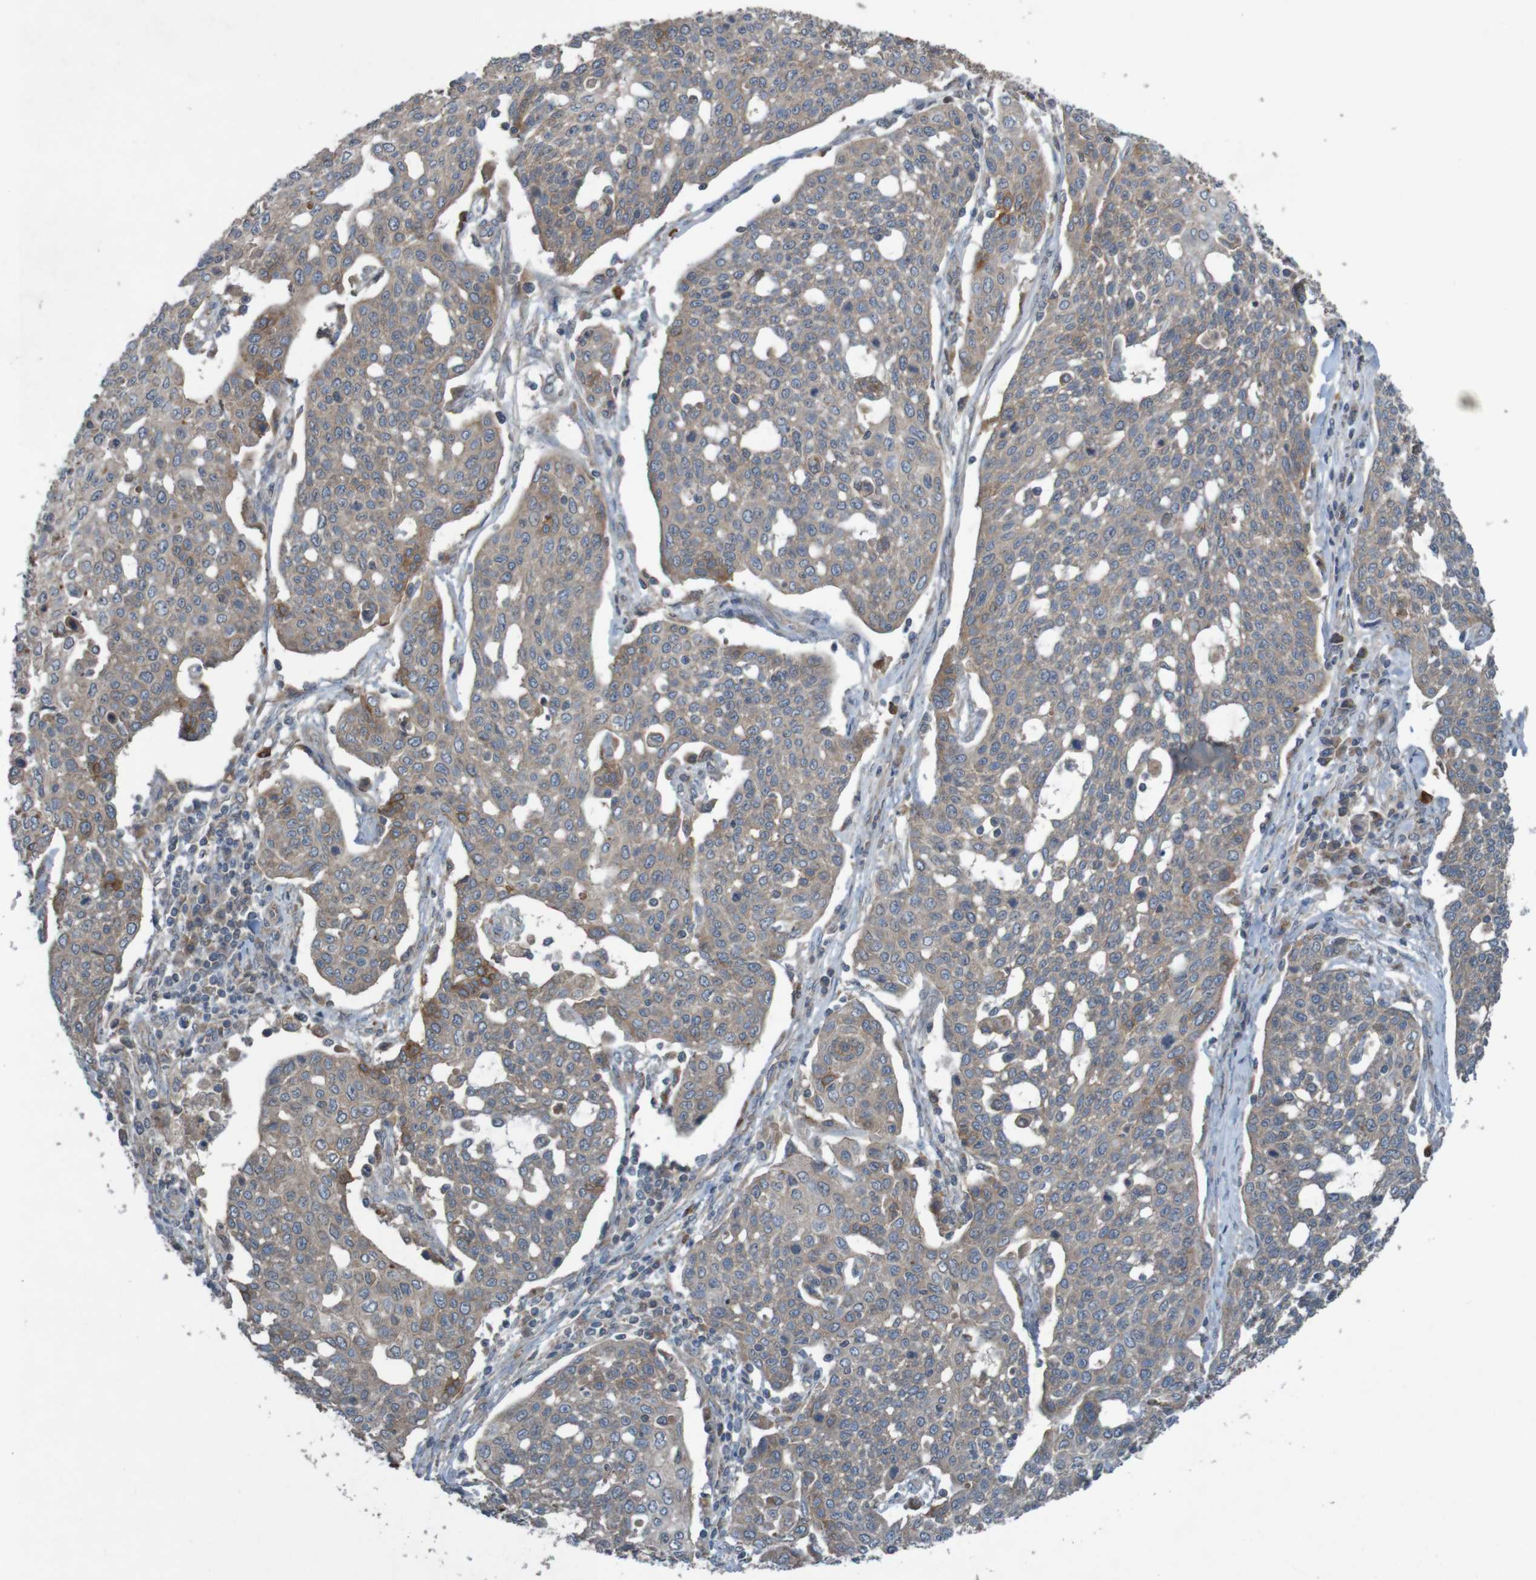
{"staining": {"intensity": "weak", "quantity": ">75%", "location": "cytoplasmic/membranous"}, "tissue": "cervical cancer", "cell_type": "Tumor cells", "image_type": "cancer", "snomed": [{"axis": "morphology", "description": "Squamous cell carcinoma, NOS"}, {"axis": "topography", "description": "Cervix"}], "caption": "Protein expression analysis of human cervical cancer reveals weak cytoplasmic/membranous positivity in about >75% of tumor cells.", "gene": "B3GAT2", "patient": {"sex": "female", "age": 34}}